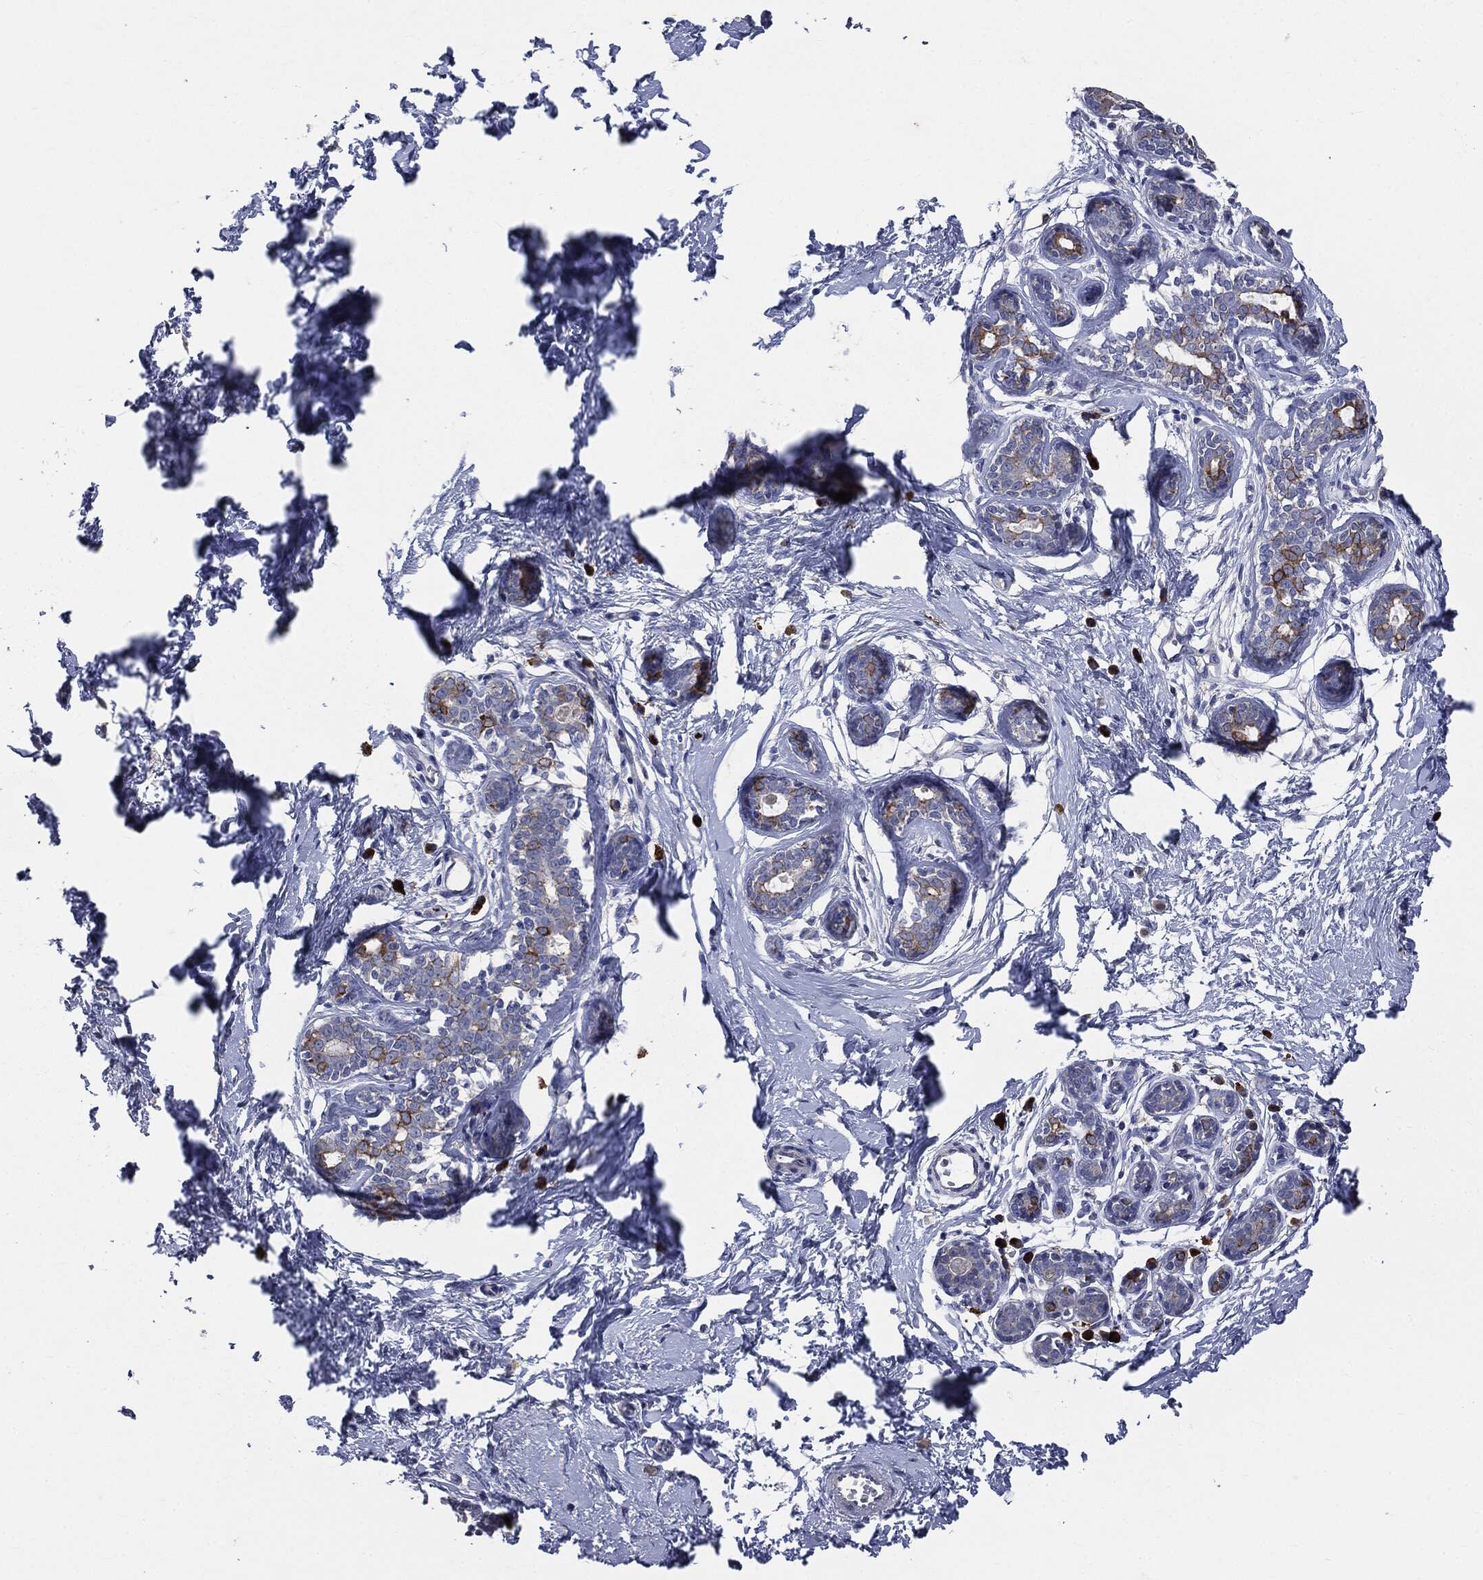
{"staining": {"intensity": "strong", "quantity": "<25%", "location": "cytoplasmic/membranous,nuclear"}, "tissue": "breast", "cell_type": "Glandular cells", "image_type": "normal", "snomed": [{"axis": "morphology", "description": "Normal tissue, NOS"}, {"axis": "topography", "description": "Breast"}], "caption": "DAB immunohistochemical staining of normal breast reveals strong cytoplasmic/membranous,nuclear protein positivity in approximately <25% of glandular cells.", "gene": "PTGS2", "patient": {"sex": "female", "age": 37}}